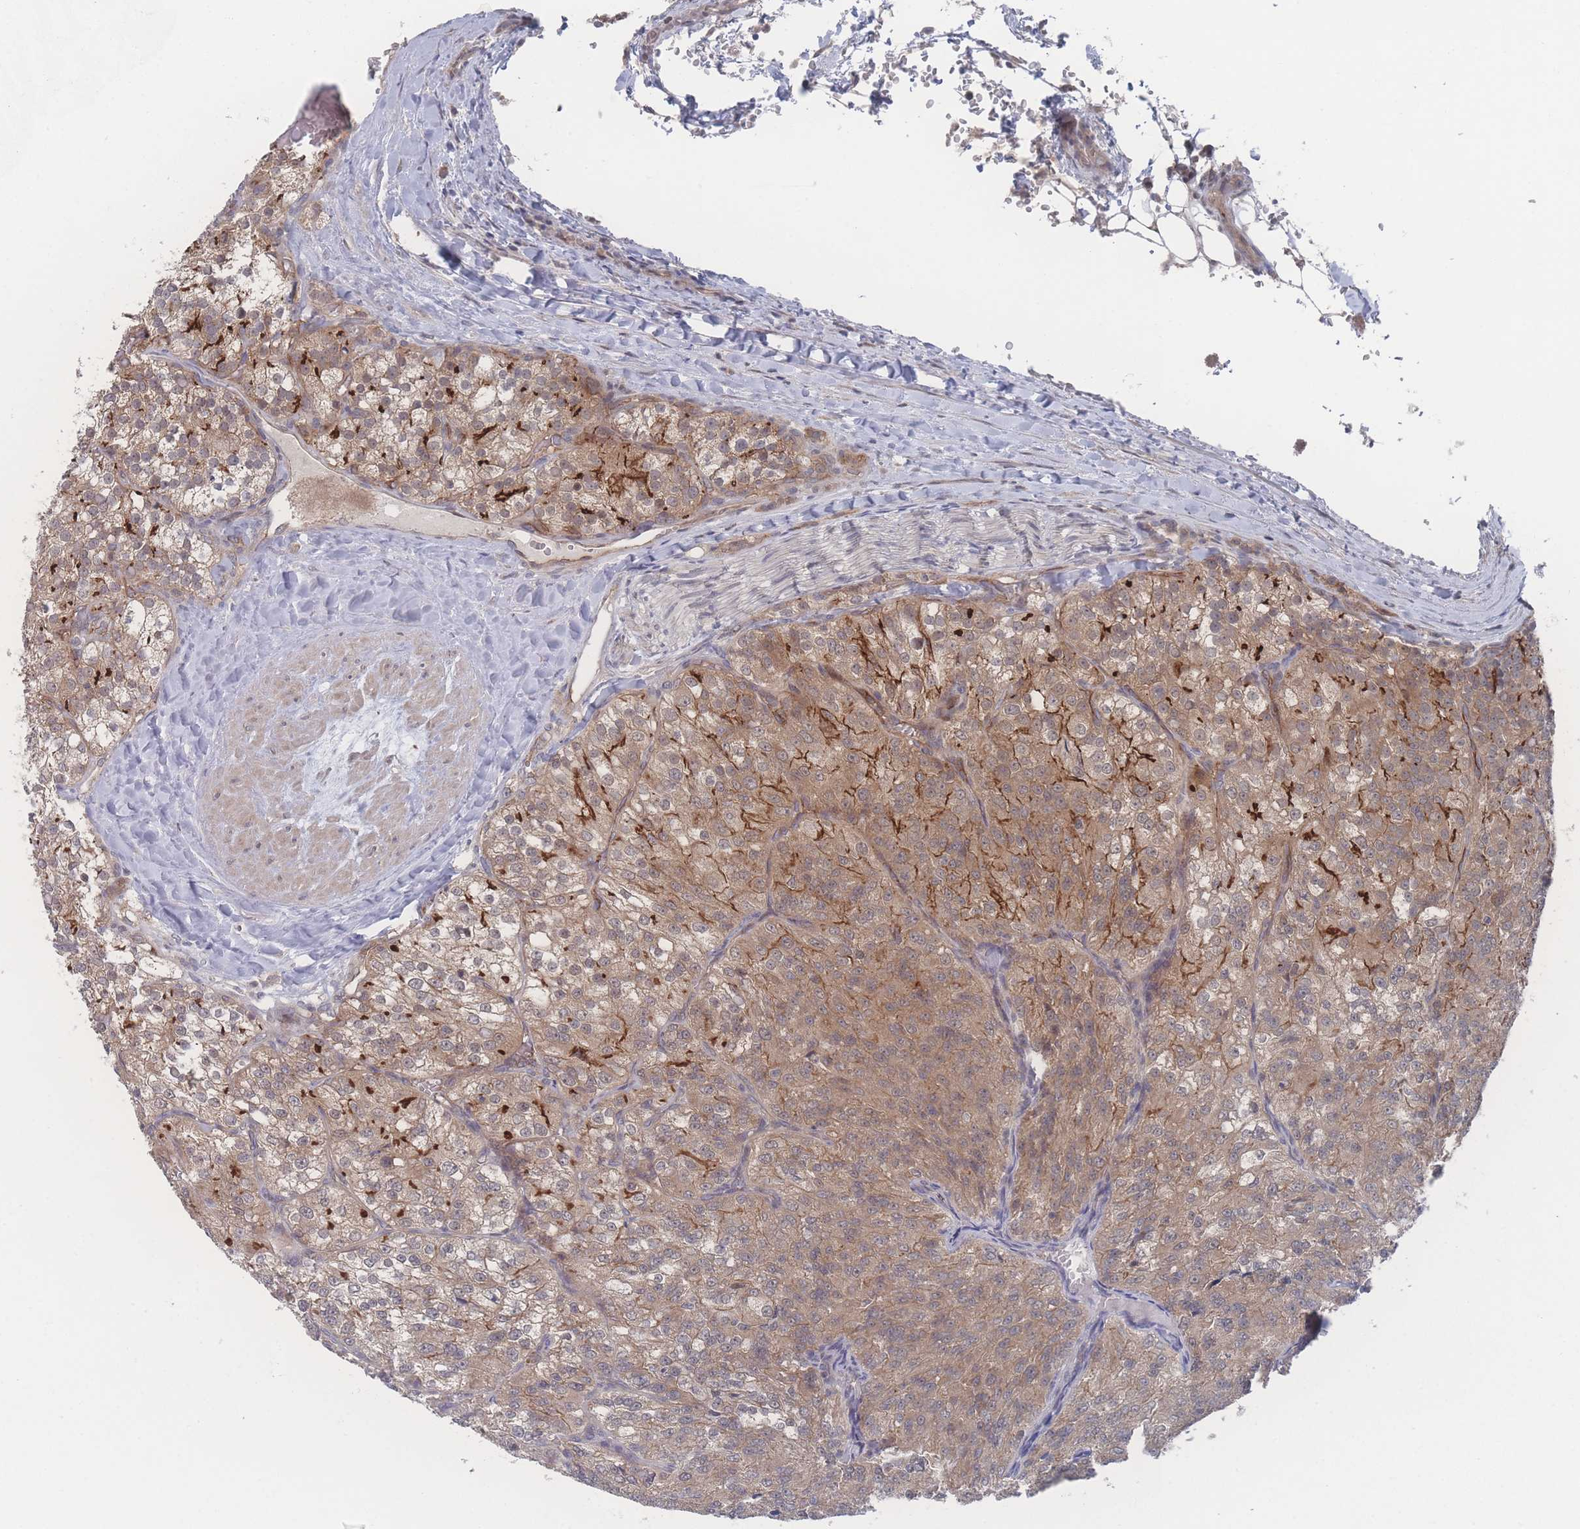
{"staining": {"intensity": "moderate", "quantity": ">75%", "location": "cytoplasmic/membranous"}, "tissue": "renal cancer", "cell_type": "Tumor cells", "image_type": "cancer", "snomed": [{"axis": "morphology", "description": "Adenocarcinoma, NOS"}, {"axis": "topography", "description": "Kidney"}], "caption": "This is an image of IHC staining of renal cancer (adenocarcinoma), which shows moderate expression in the cytoplasmic/membranous of tumor cells.", "gene": "NBEAL1", "patient": {"sex": "female", "age": 63}}